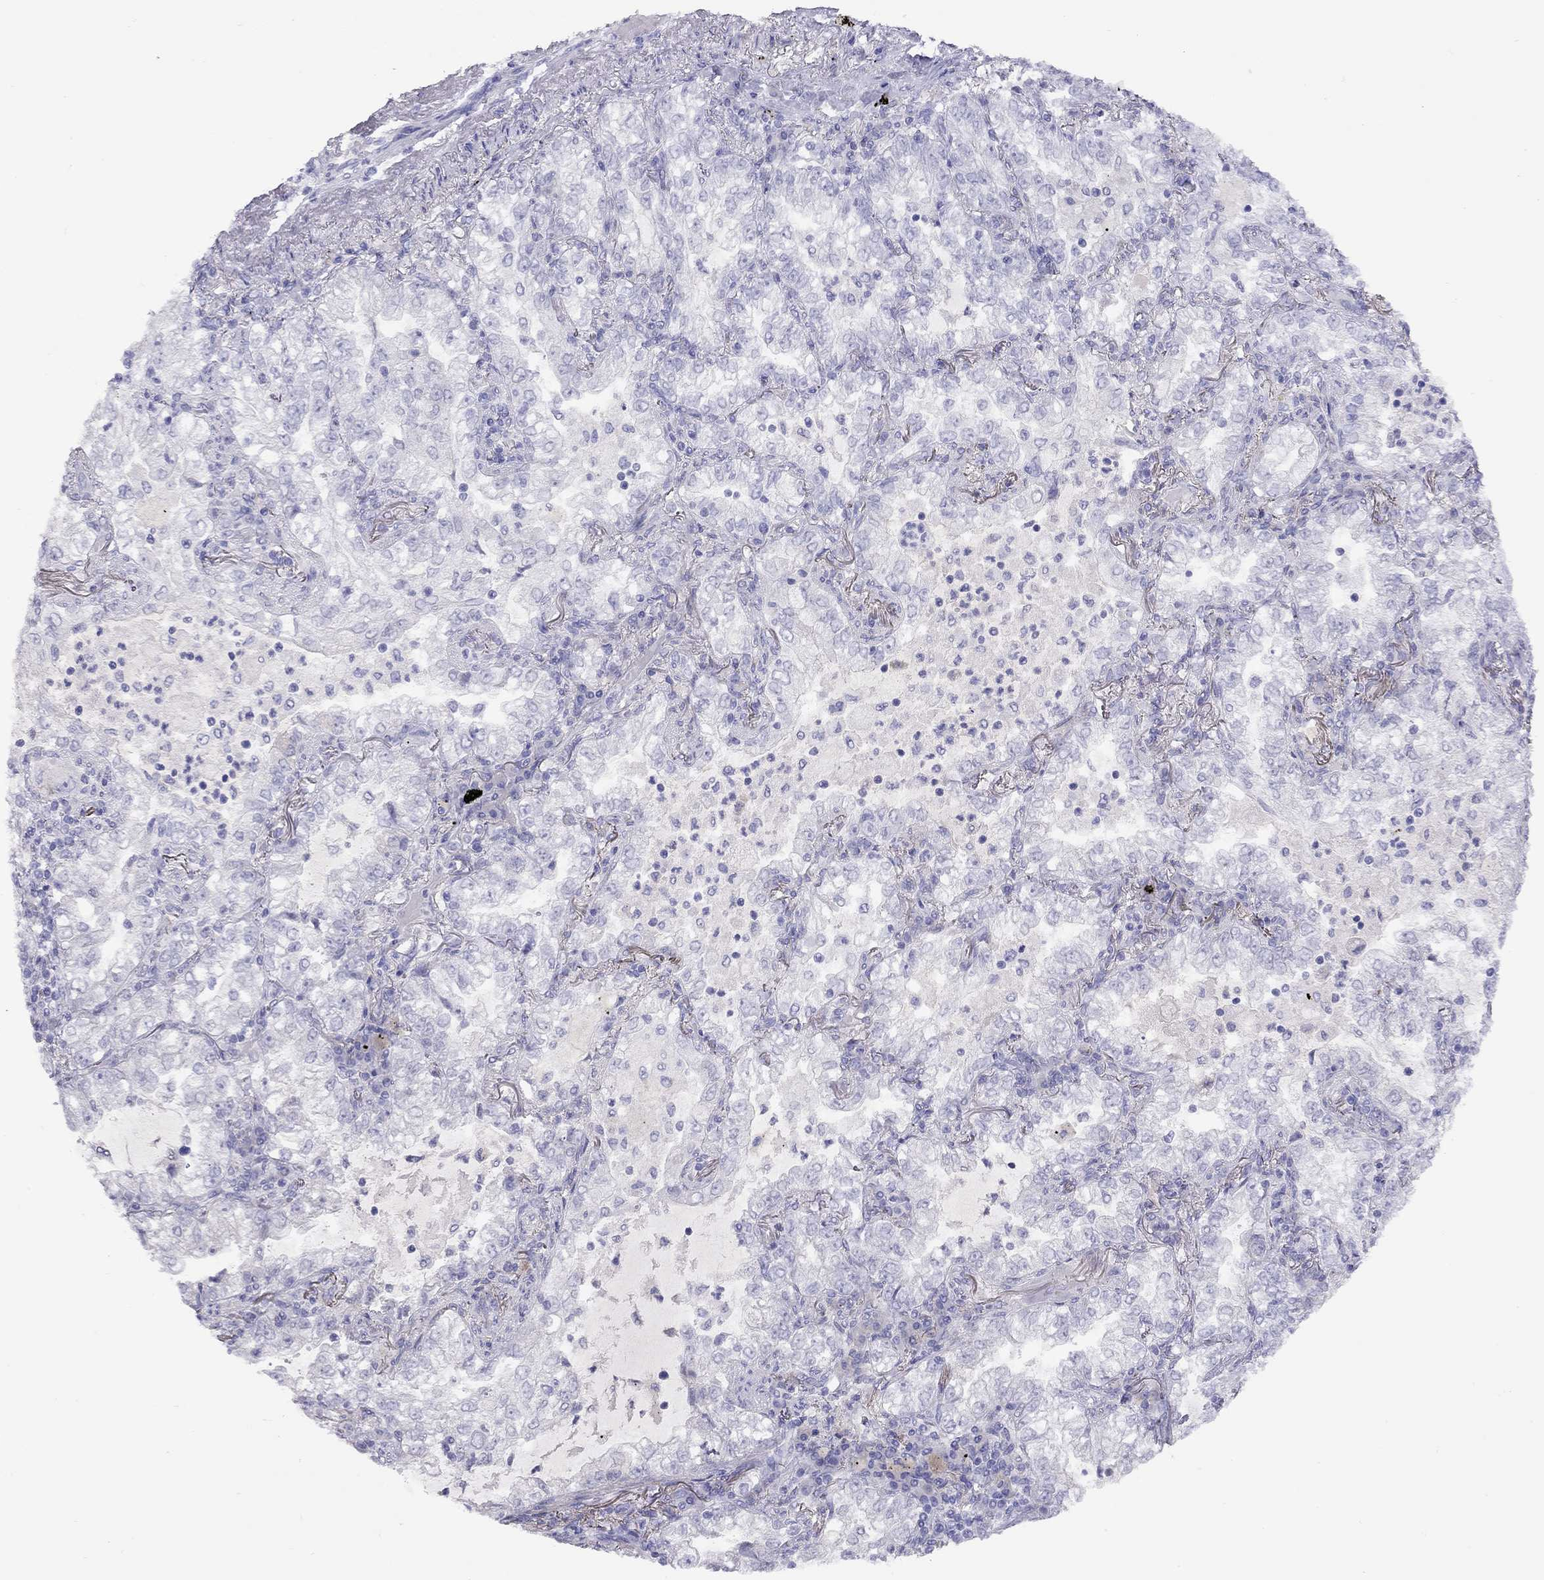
{"staining": {"intensity": "negative", "quantity": "none", "location": "none"}, "tissue": "lung cancer", "cell_type": "Tumor cells", "image_type": "cancer", "snomed": [{"axis": "morphology", "description": "Adenocarcinoma, NOS"}, {"axis": "topography", "description": "Lung"}], "caption": "IHC of lung cancer (adenocarcinoma) demonstrates no staining in tumor cells.", "gene": "CPNE4", "patient": {"sex": "female", "age": 73}}